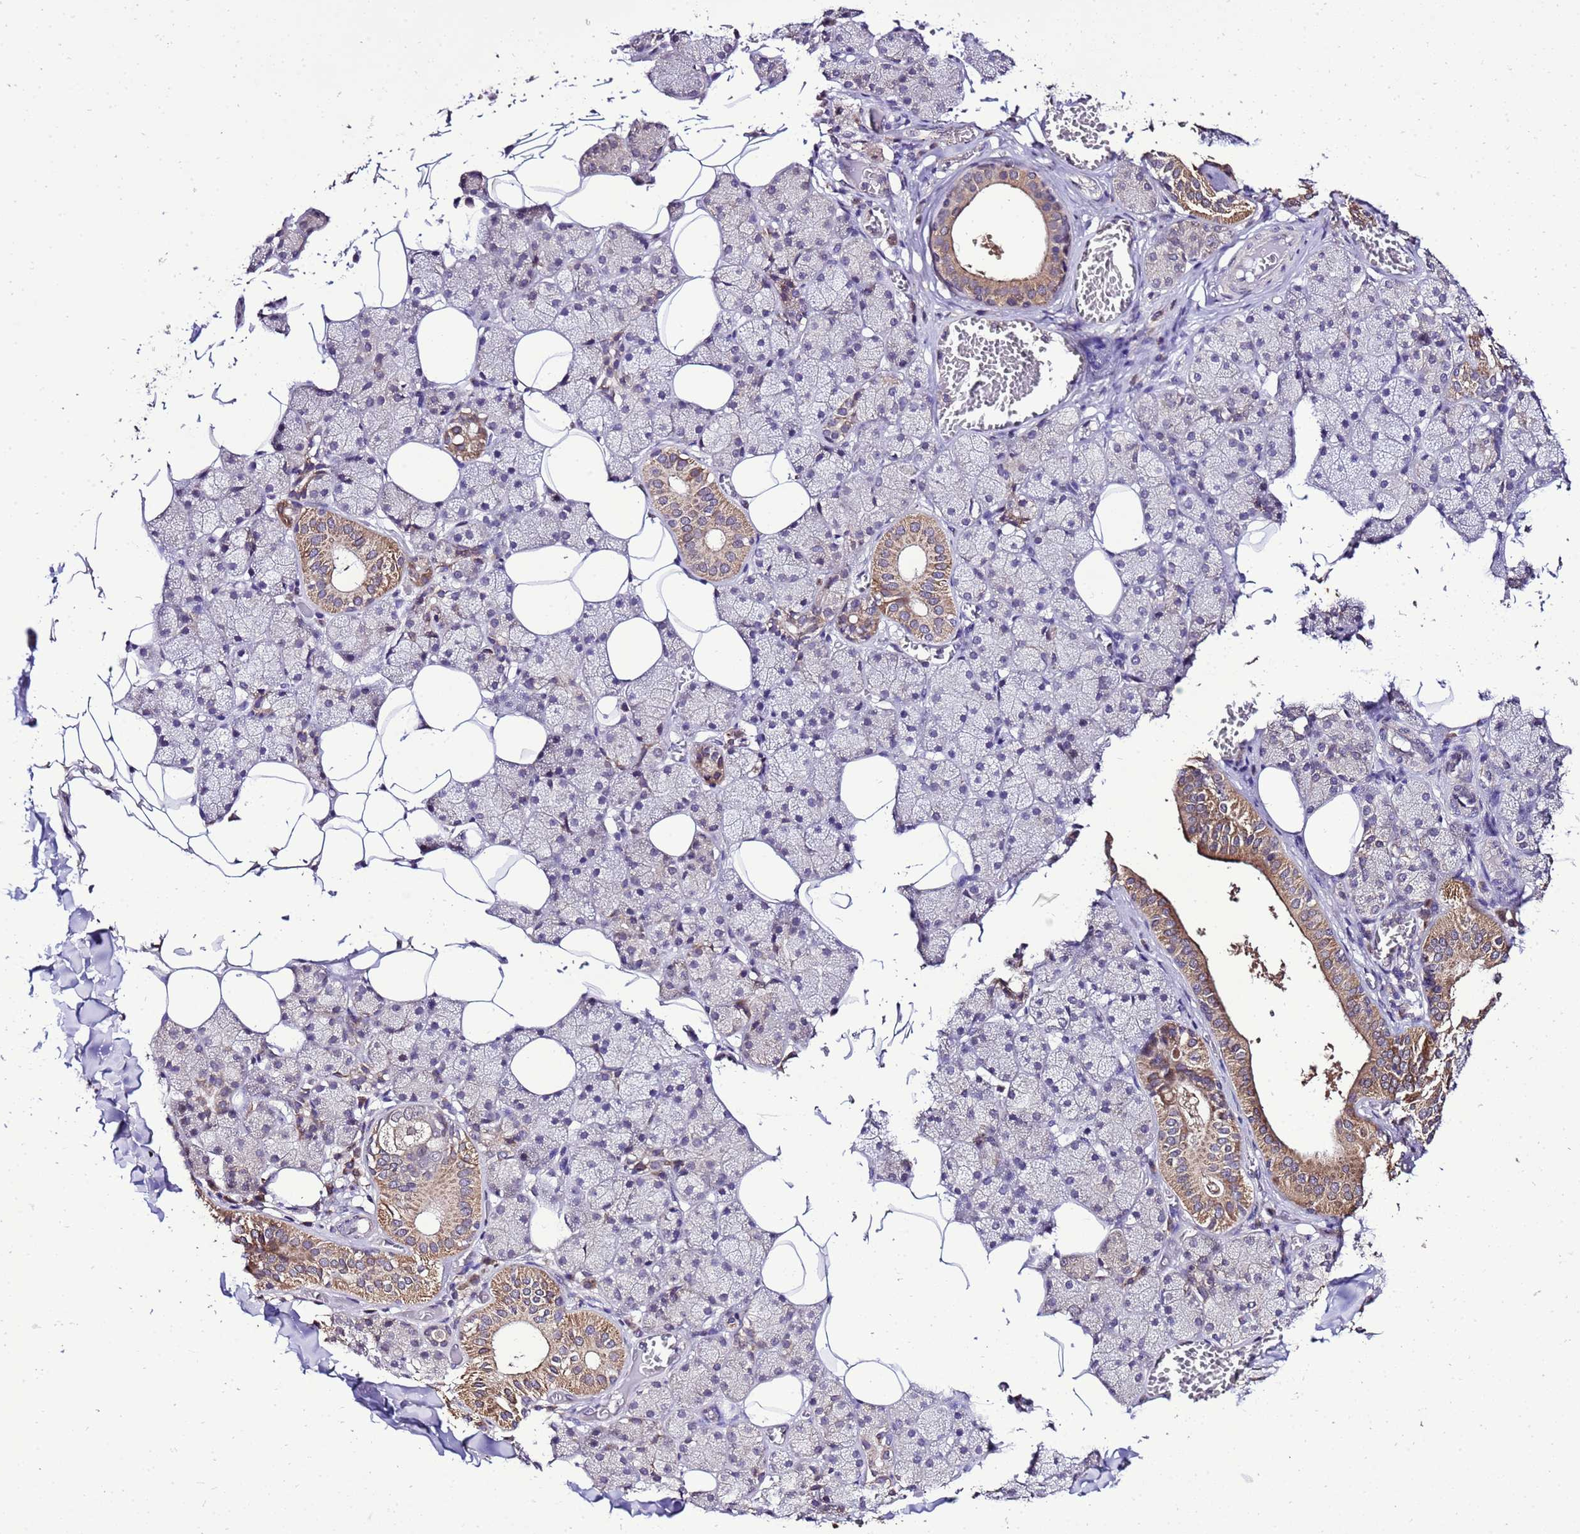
{"staining": {"intensity": "moderate", "quantity": "<25%", "location": "cytoplasmic/membranous"}, "tissue": "salivary gland", "cell_type": "Glandular cells", "image_type": "normal", "snomed": [{"axis": "morphology", "description": "Normal tissue, NOS"}, {"axis": "topography", "description": "Salivary gland"}], "caption": "Immunohistochemical staining of benign human salivary gland demonstrates low levels of moderate cytoplasmic/membranous staining in about <25% of glandular cells. Immunohistochemistry (ihc) stains the protein of interest in brown and the nuclei are stained blue.", "gene": "ZNF329", "patient": {"sex": "female", "age": 33}}